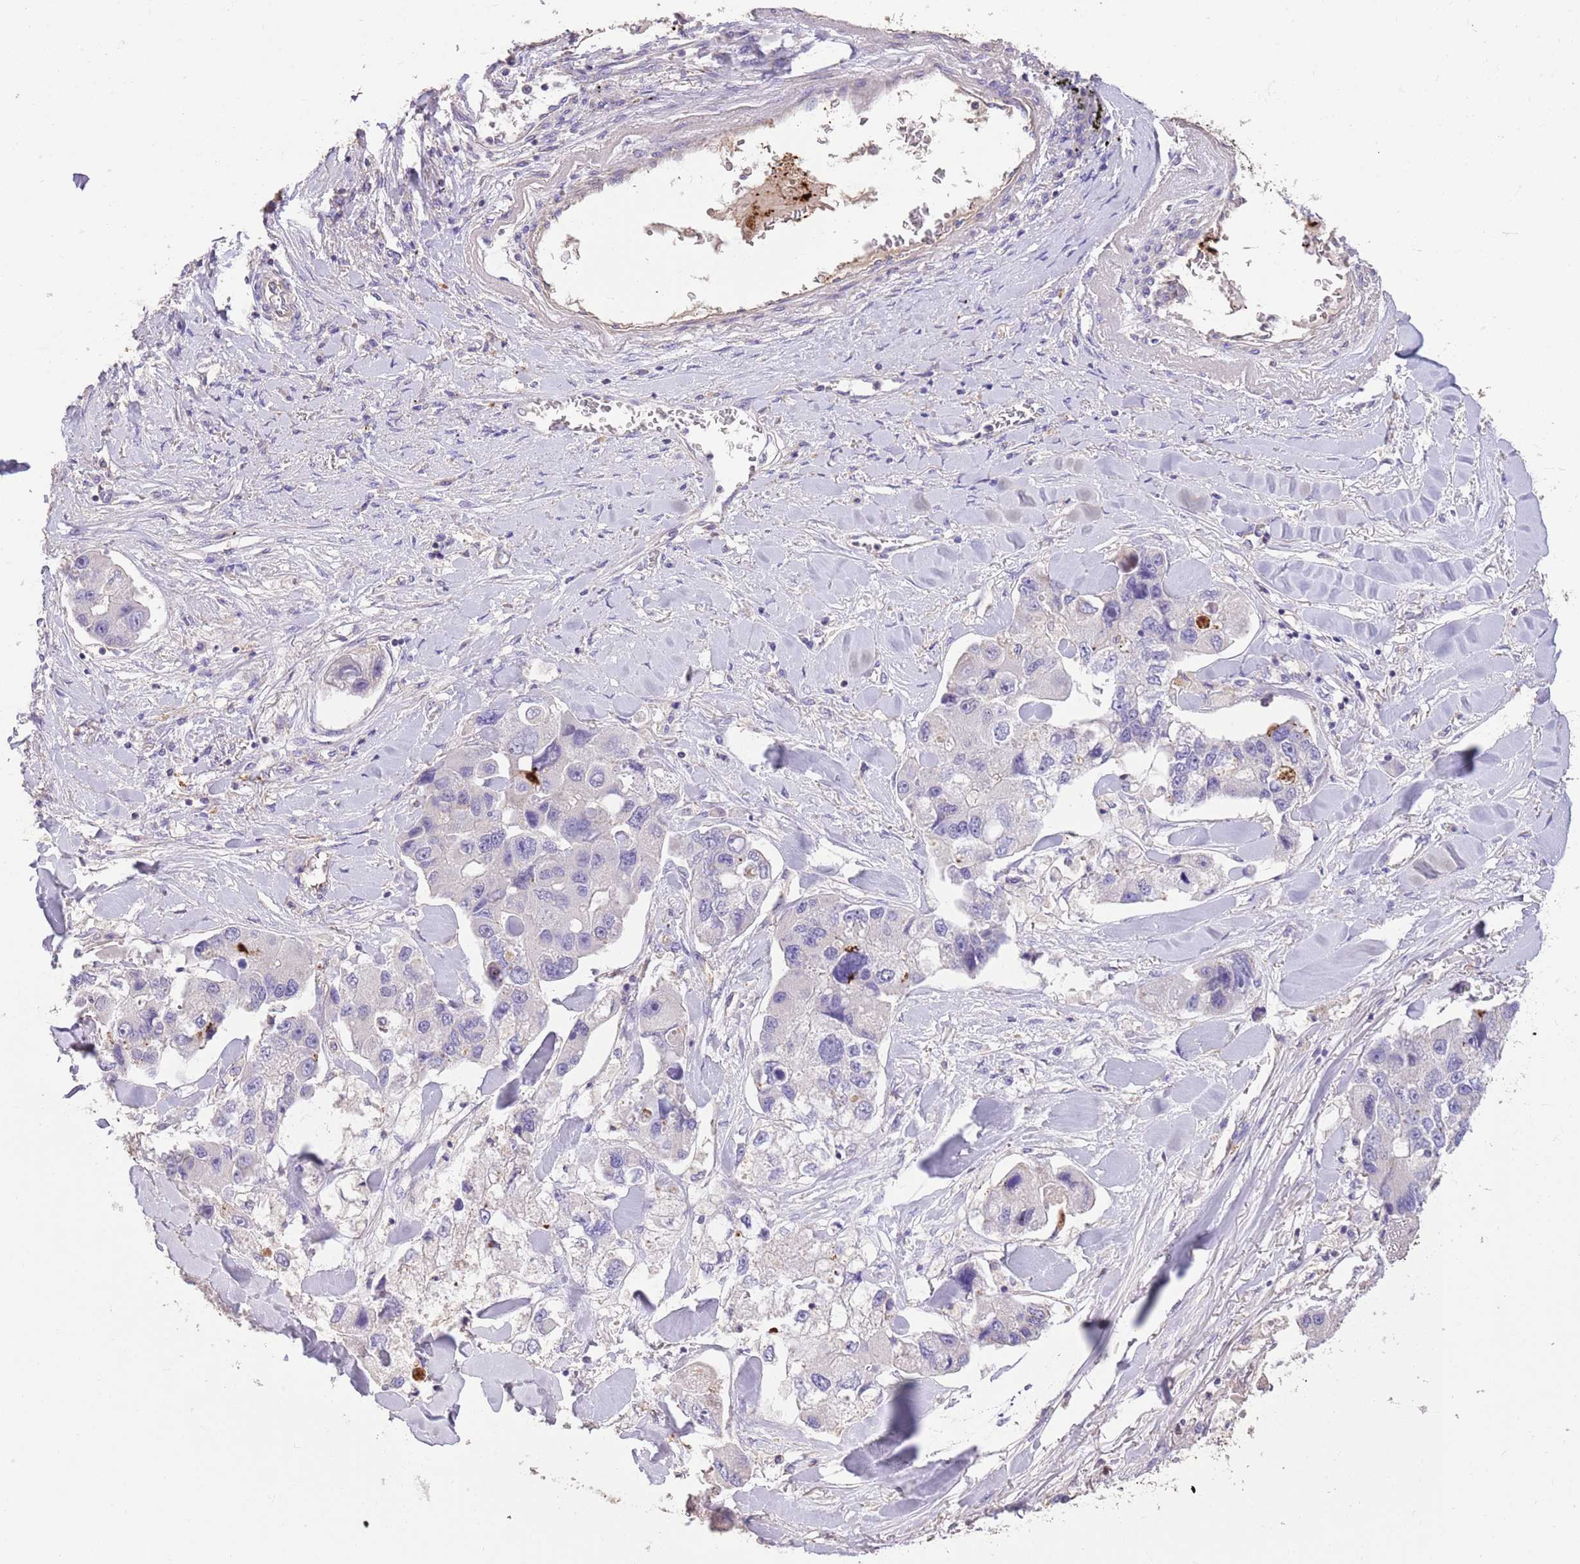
{"staining": {"intensity": "negative", "quantity": "none", "location": "none"}, "tissue": "lung cancer", "cell_type": "Tumor cells", "image_type": "cancer", "snomed": [{"axis": "morphology", "description": "Adenocarcinoma, NOS"}, {"axis": "topography", "description": "Lung"}], "caption": "Image shows no significant protein expression in tumor cells of adenocarcinoma (lung).", "gene": "SFTPA1", "patient": {"sex": "female", "age": 54}}